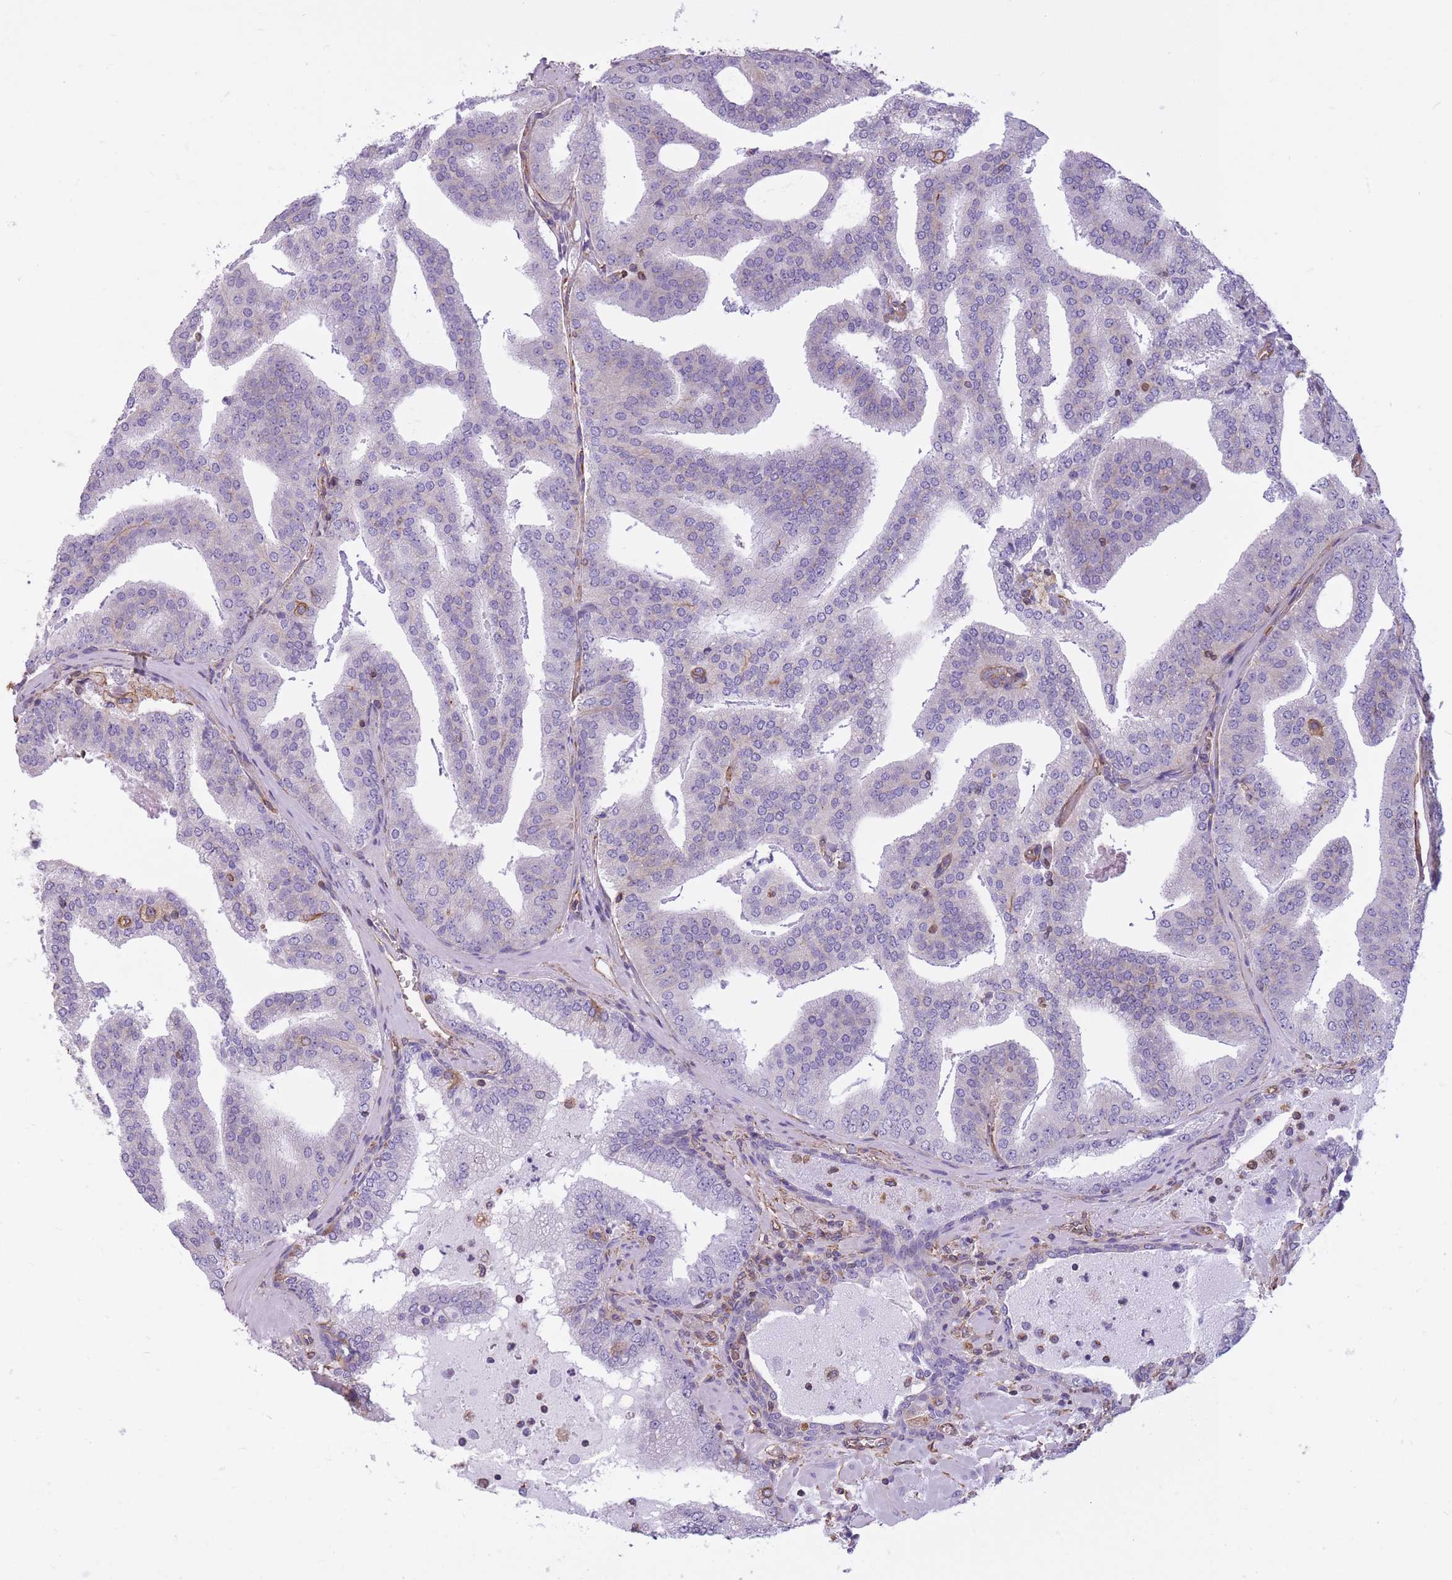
{"staining": {"intensity": "negative", "quantity": "none", "location": "none"}, "tissue": "prostate cancer", "cell_type": "Tumor cells", "image_type": "cancer", "snomed": [{"axis": "morphology", "description": "Adenocarcinoma, High grade"}, {"axis": "topography", "description": "Prostate"}], "caption": "Immunohistochemical staining of adenocarcinoma (high-grade) (prostate) displays no significant expression in tumor cells.", "gene": "ADD1", "patient": {"sex": "male", "age": 68}}